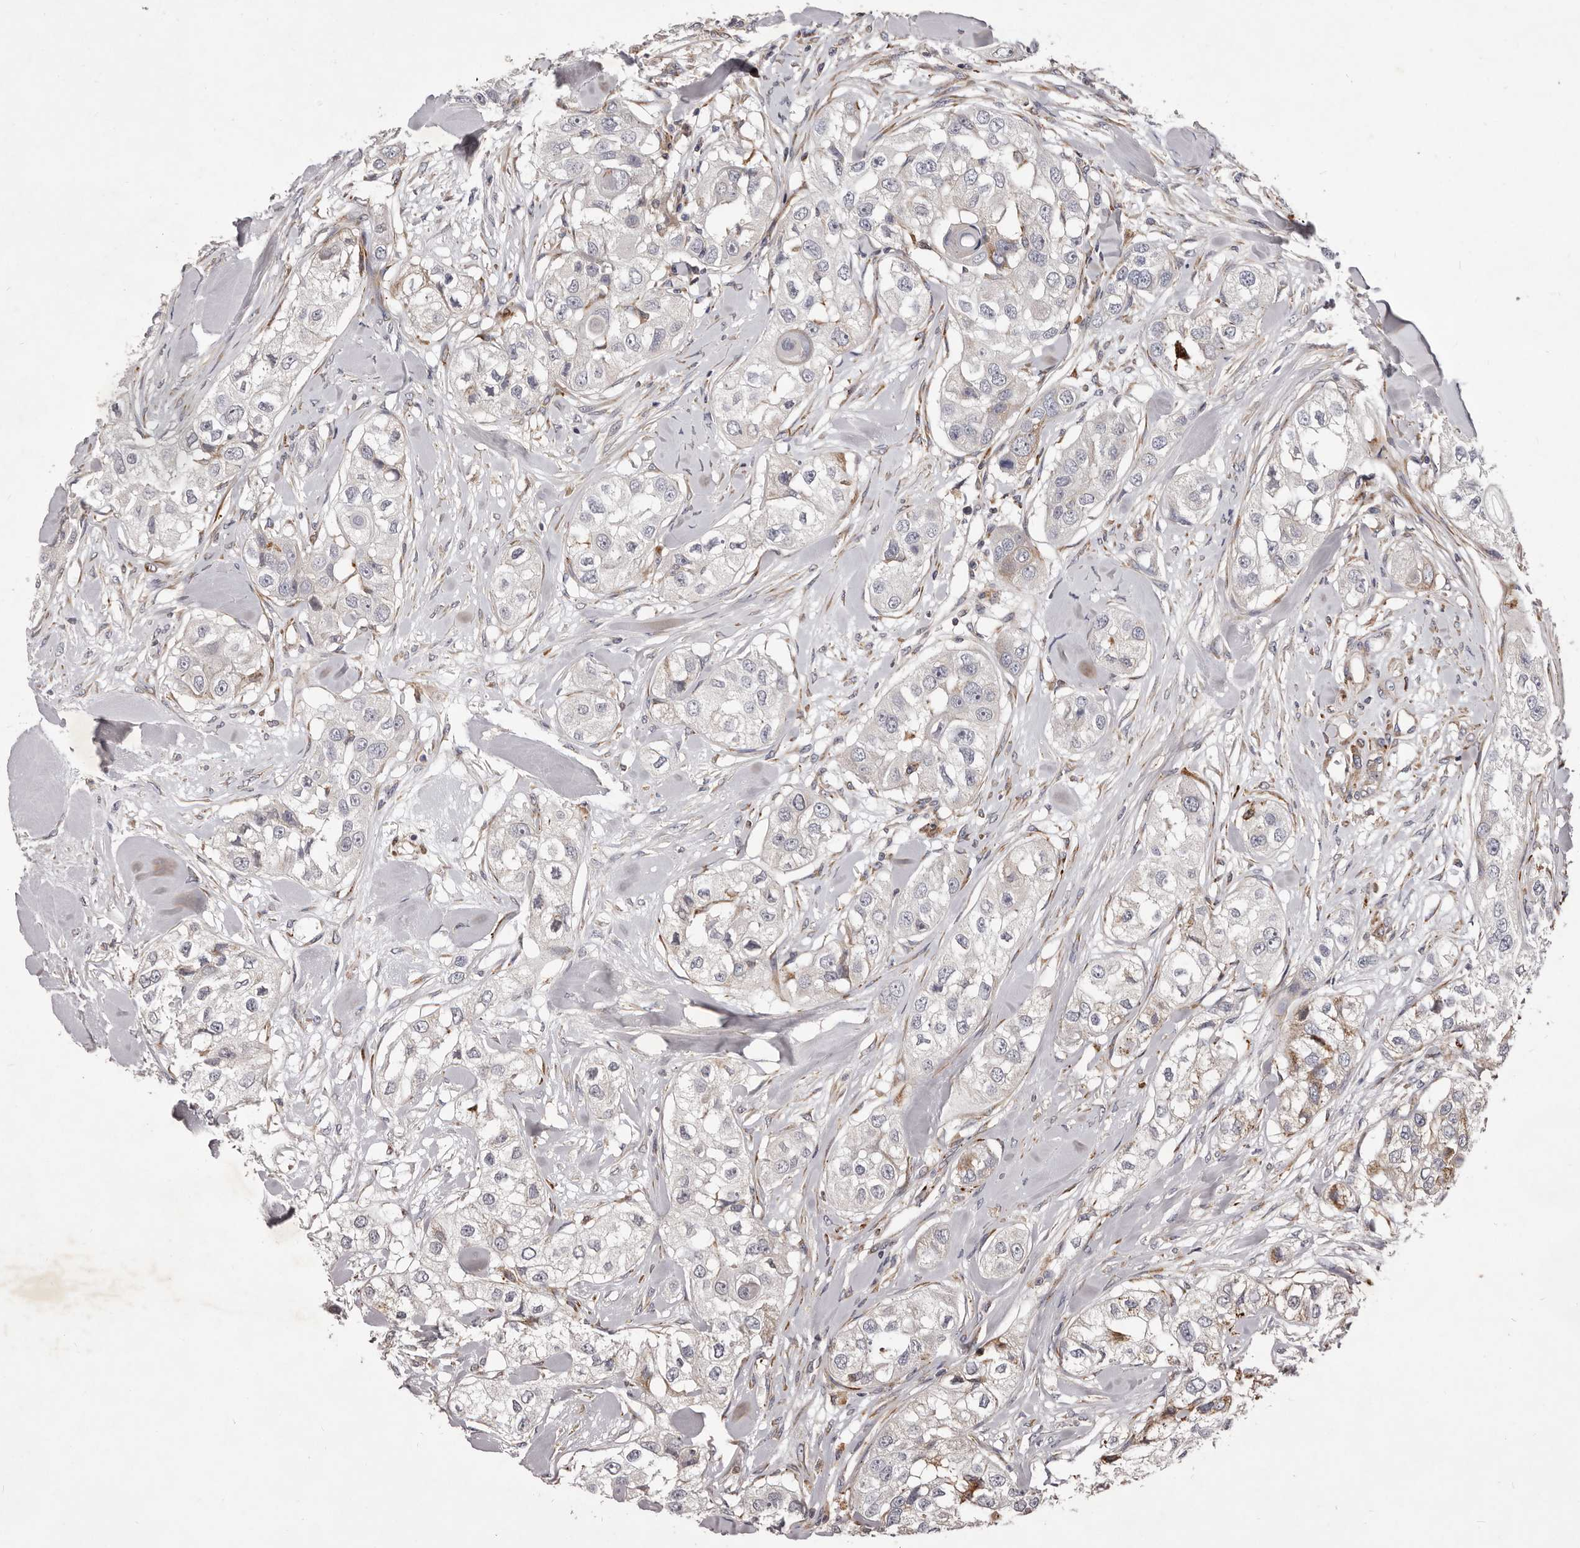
{"staining": {"intensity": "negative", "quantity": "none", "location": "none"}, "tissue": "head and neck cancer", "cell_type": "Tumor cells", "image_type": "cancer", "snomed": [{"axis": "morphology", "description": "Normal tissue, NOS"}, {"axis": "morphology", "description": "Squamous cell carcinoma, NOS"}, {"axis": "topography", "description": "Skeletal muscle"}, {"axis": "topography", "description": "Head-Neck"}], "caption": "A high-resolution micrograph shows IHC staining of head and neck cancer (squamous cell carcinoma), which demonstrates no significant expression in tumor cells.", "gene": "ALPK1", "patient": {"sex": "male", "age": 51}}